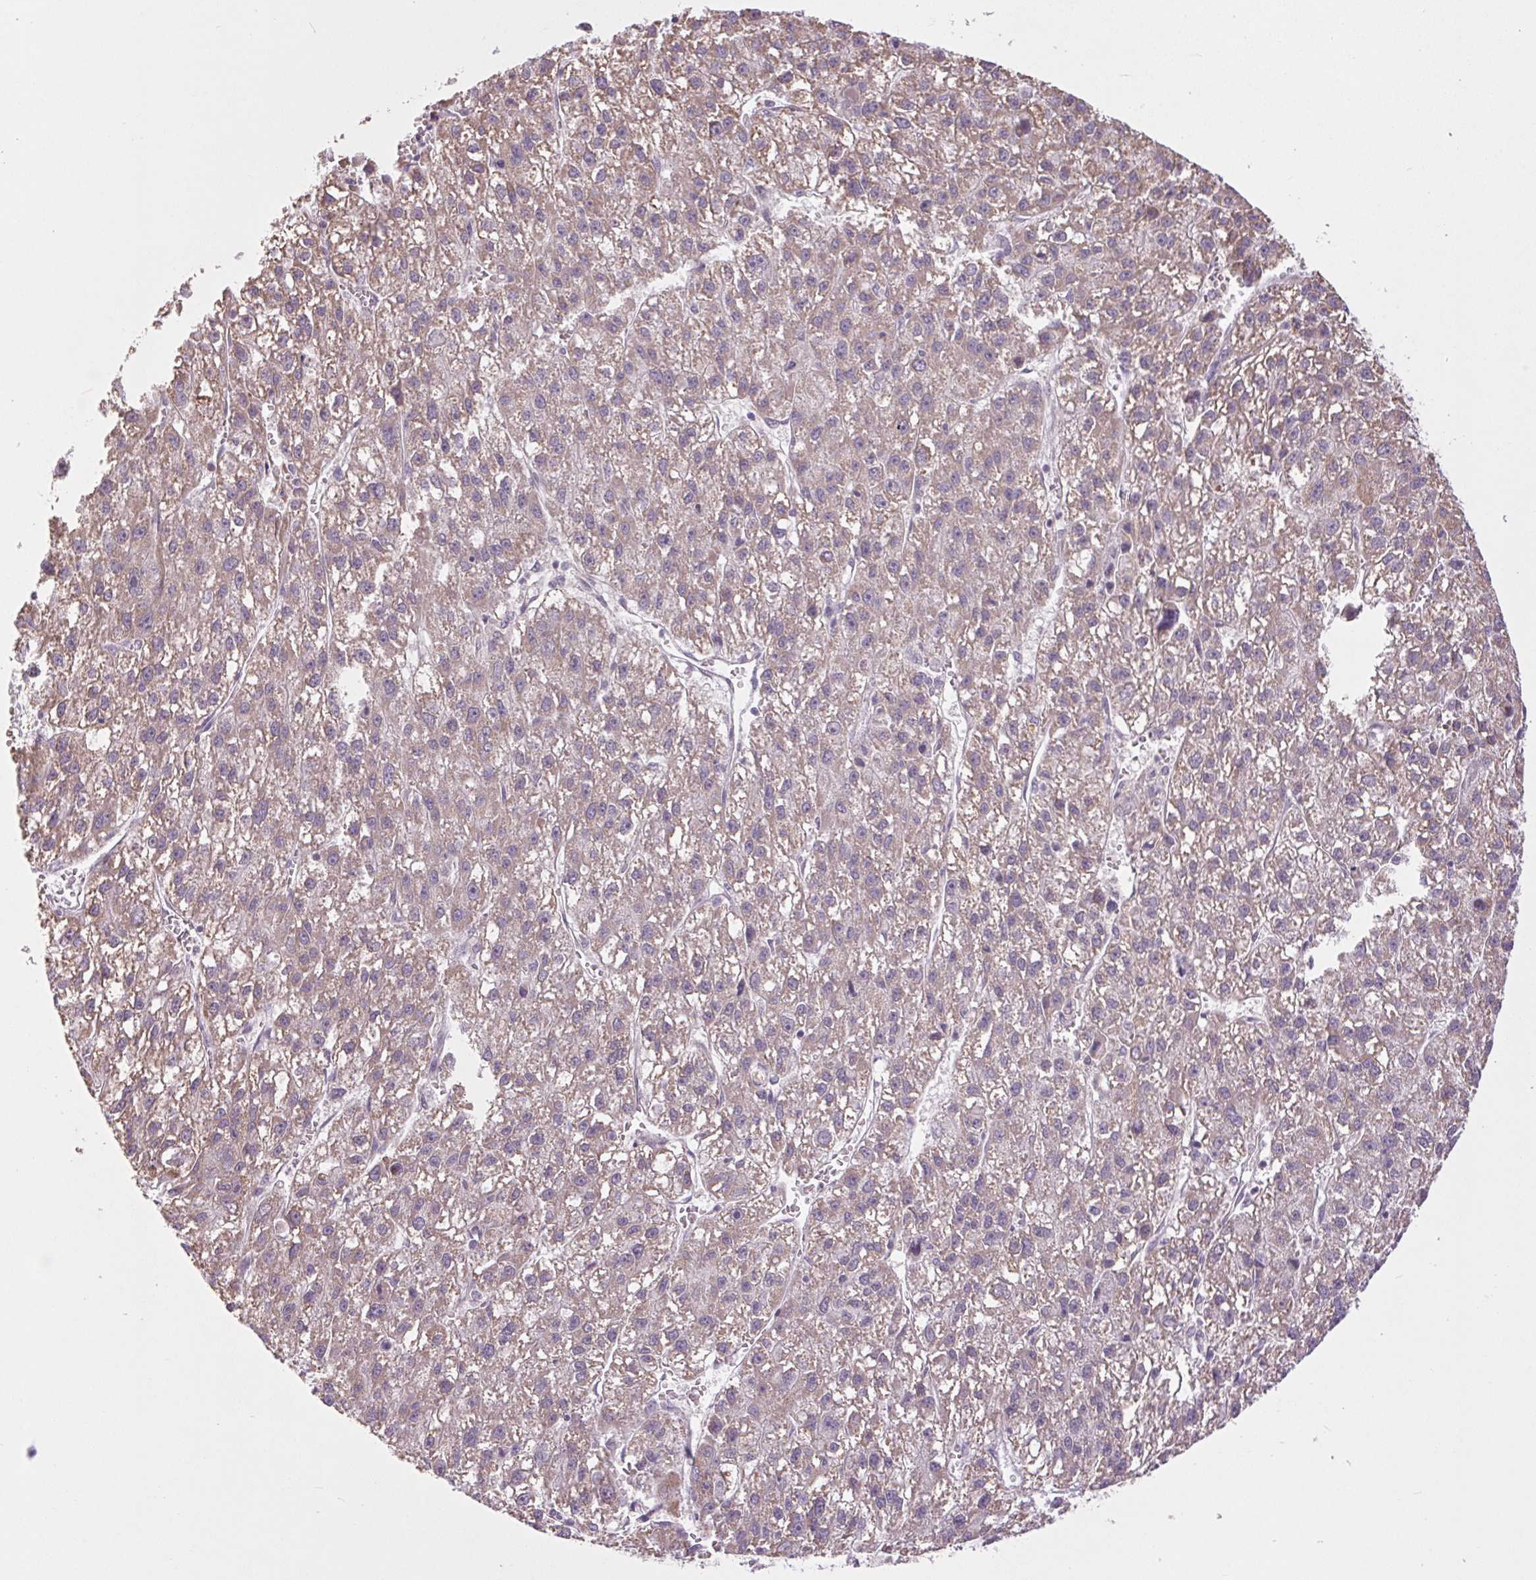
{"staining": {"intensity": "weak", "quantity": "25%-75%", "location": "cytoplasmic/membranous"}, "tissue": "liver cancer", "cell_type": "Tumor cells", "image_type": "cancer", "snomed": [{"axis": "morphology", "description": "Carcinoma, Hepatocellular, NOS"}, {"axis": "topography", "description": "Liver"}], "caption": "Liver cancer (hepatocellular carcinoma) stained with a brown dye exhibits weak cytoplasmic/membranous positive expression in approximately 25%-75% of tumor cells.", "gene": "MAP3K5", "patient": {"sex": "female", "age": 70}}